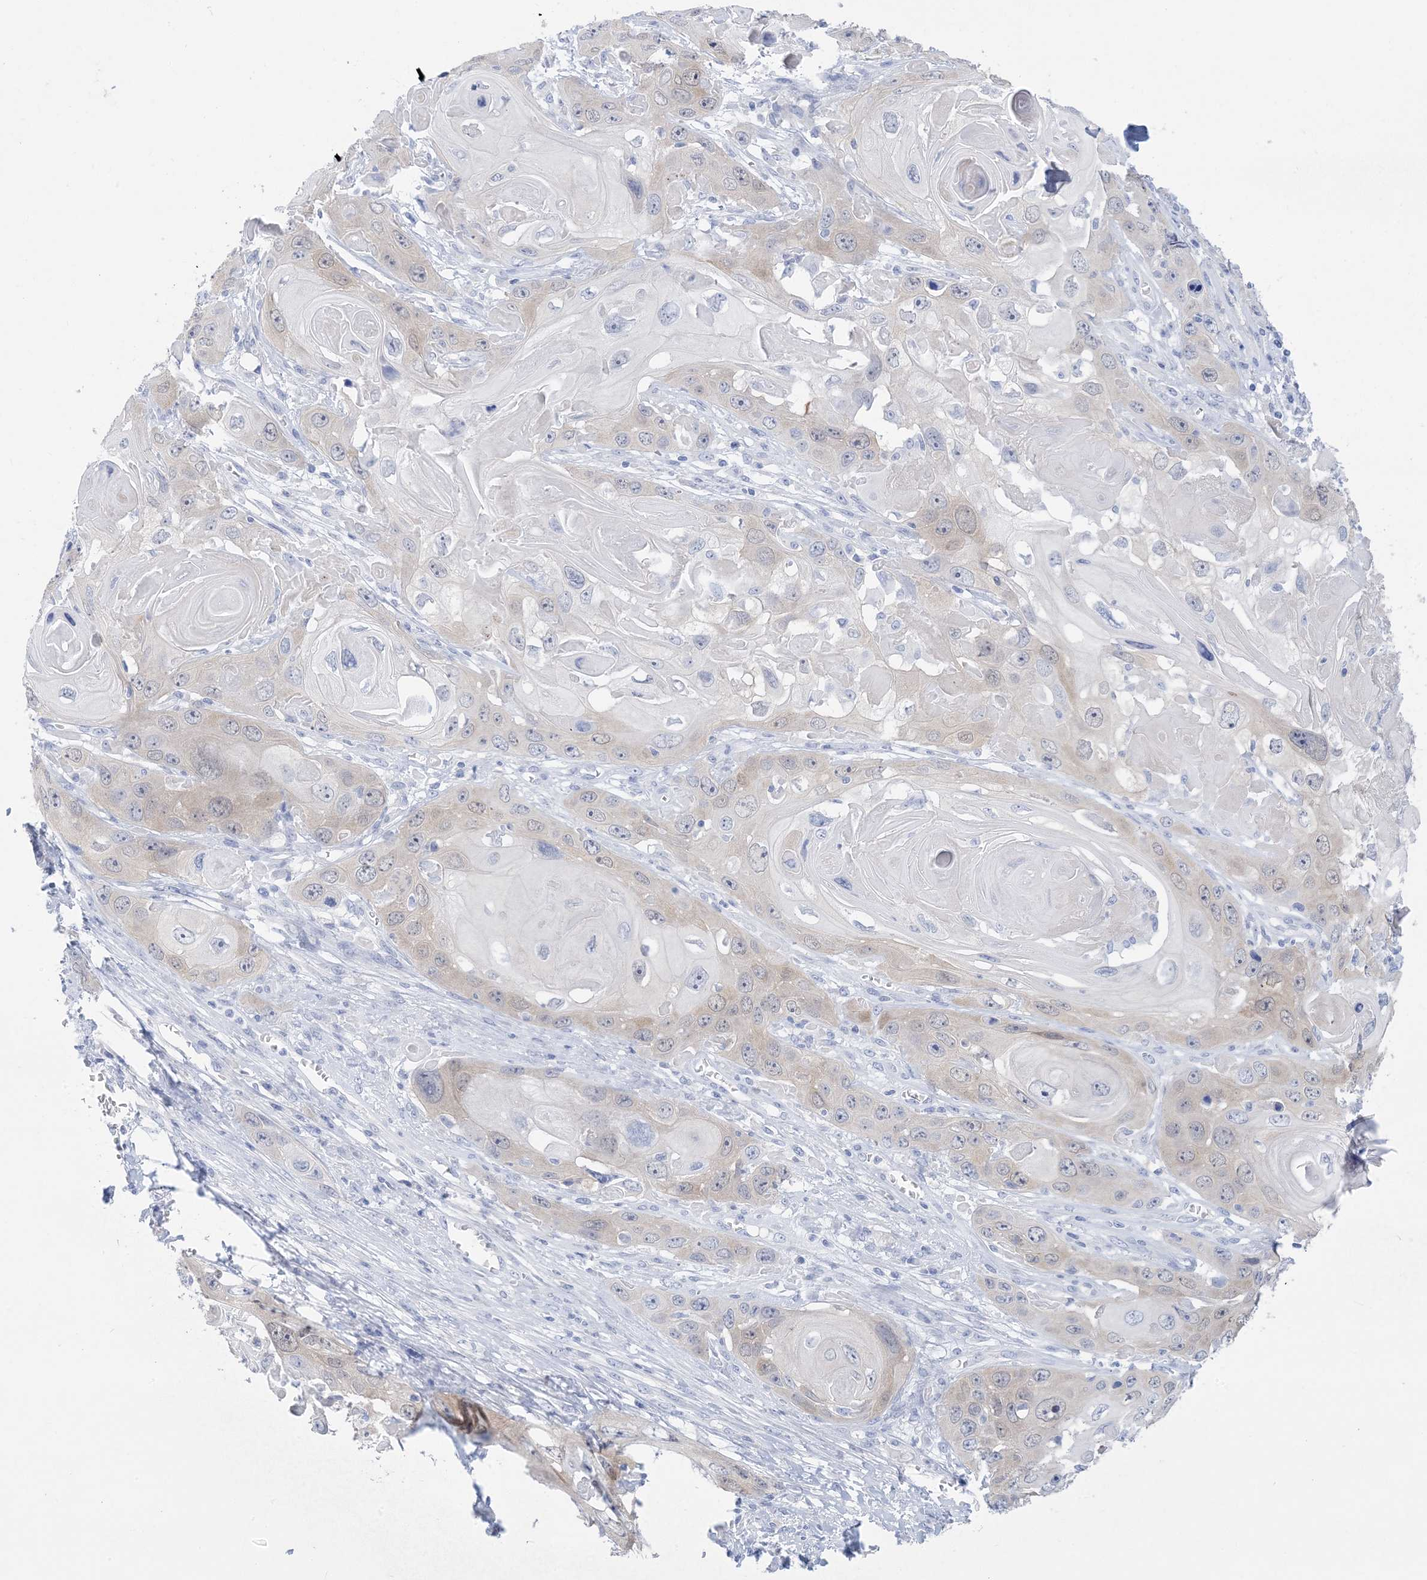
{"staining": {"intensity": "weak", "quantity": "<25%", "location": "cytoplasmic/membranous"}, "tissue": "skin cancer", "cell_type": "Tumor cells", "image_type": "cancer", "snomed": [{"axis": "morphology", "description": "Squamous cell carcinoma, NOS"}, {"axis": "topography", "description": "Skin"}], "caption": "Tumor cells are negative for brown protein staining in squamous cell carcinoma (skin).", "gene": "SH3YL1", "patient": {"sex": "male", "age": 55}}